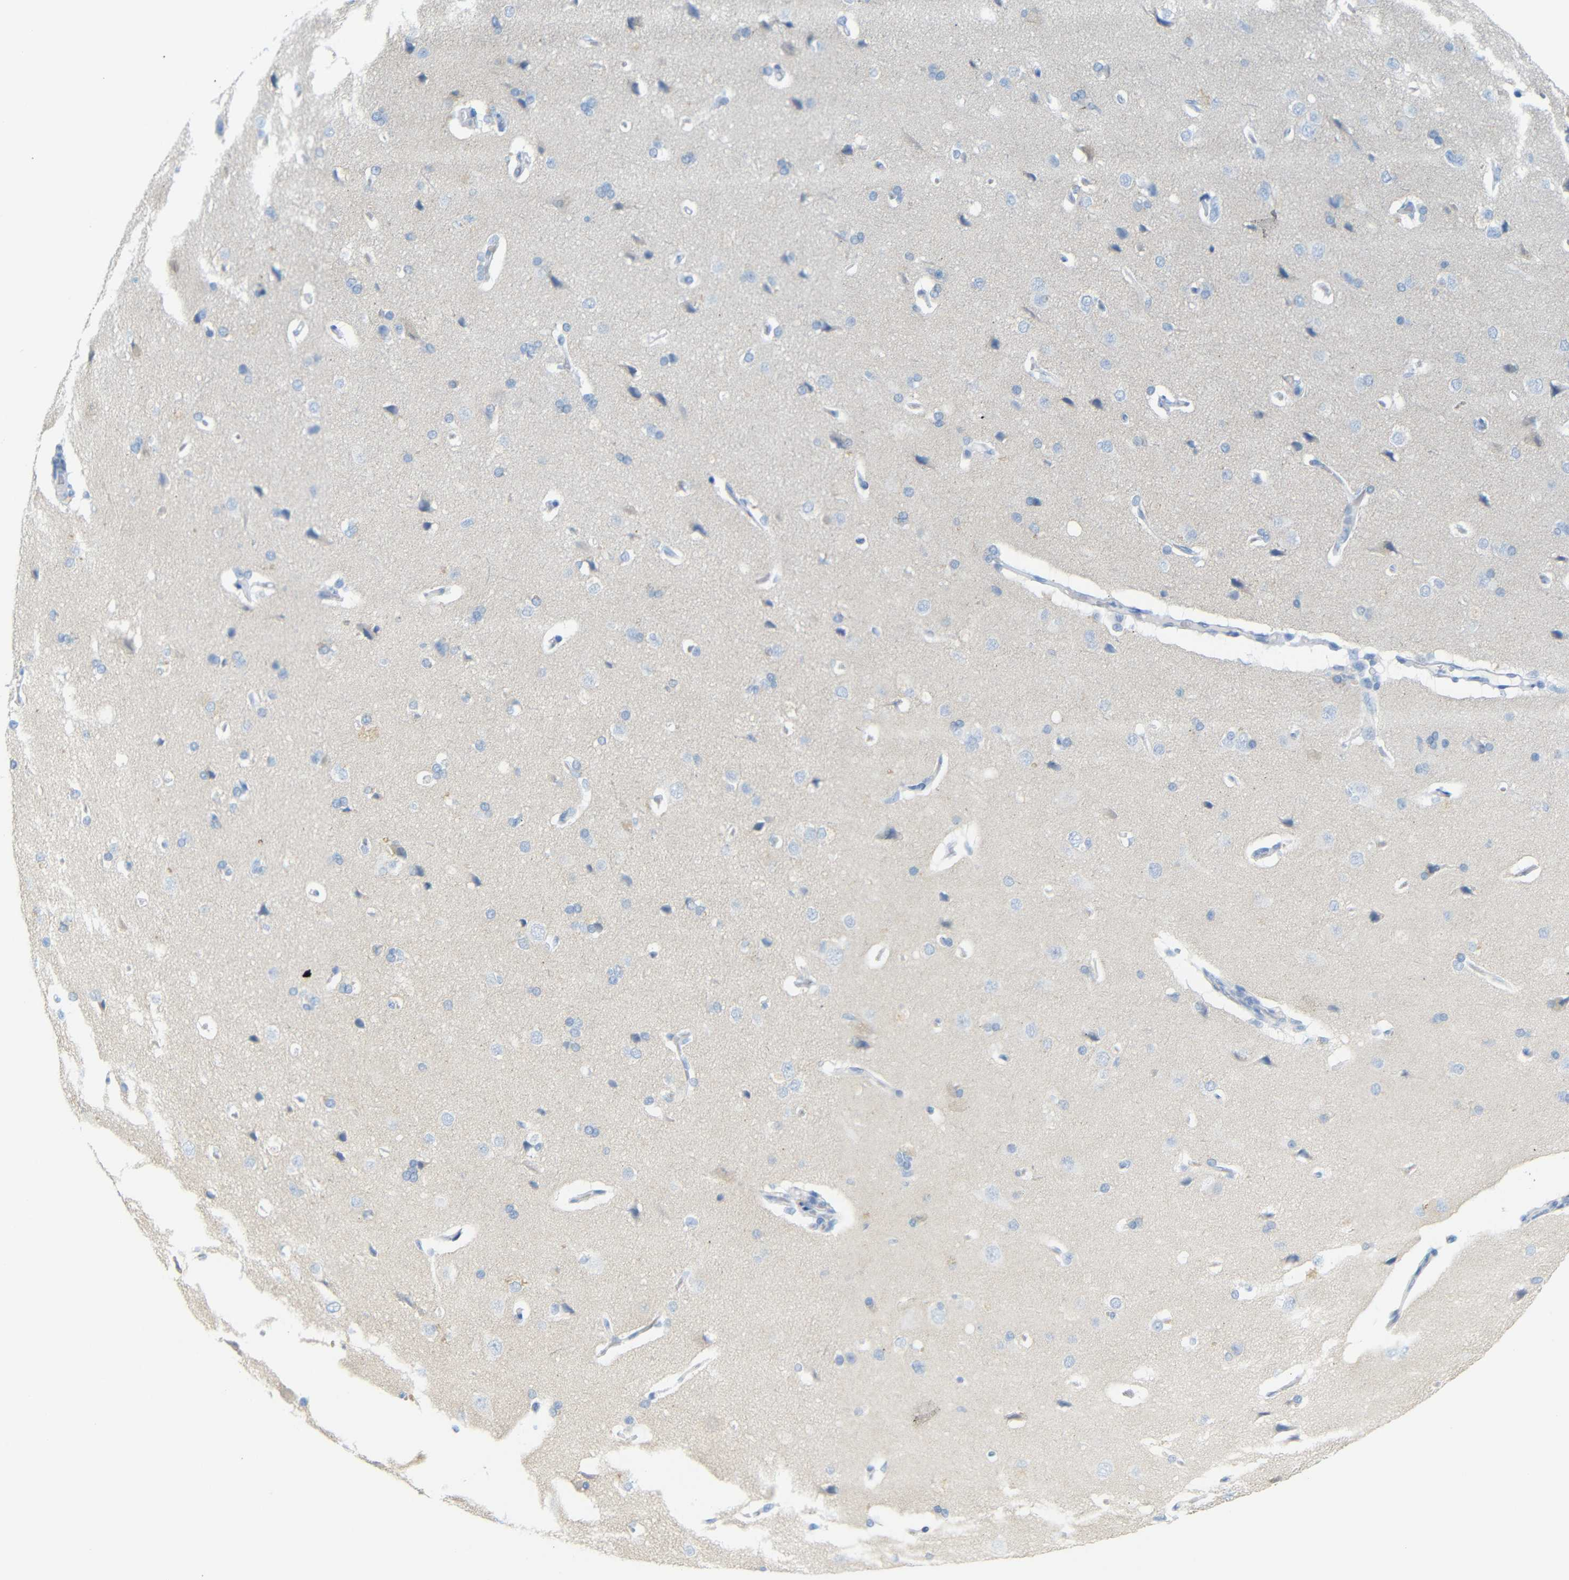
{"staining": {"intensity": "negative", "quantity": "none", "location": "none"}, "tissue": "cerebral cortex", "cell_type": "Endothelial cells", "image_type": "normal", "snomed": [{"axis": "morphology", "description": "Normal tissue, NOS"}, {"axis": "topography", "description": "Cerebral cortex"}], "caption": "DAB immunohistochemical staining of unremarkable cerebral cortex exhibits no significant staining in endothelial cells.", "gene": "FCRL1", "patient": {"sex": "male", "age": 62}}